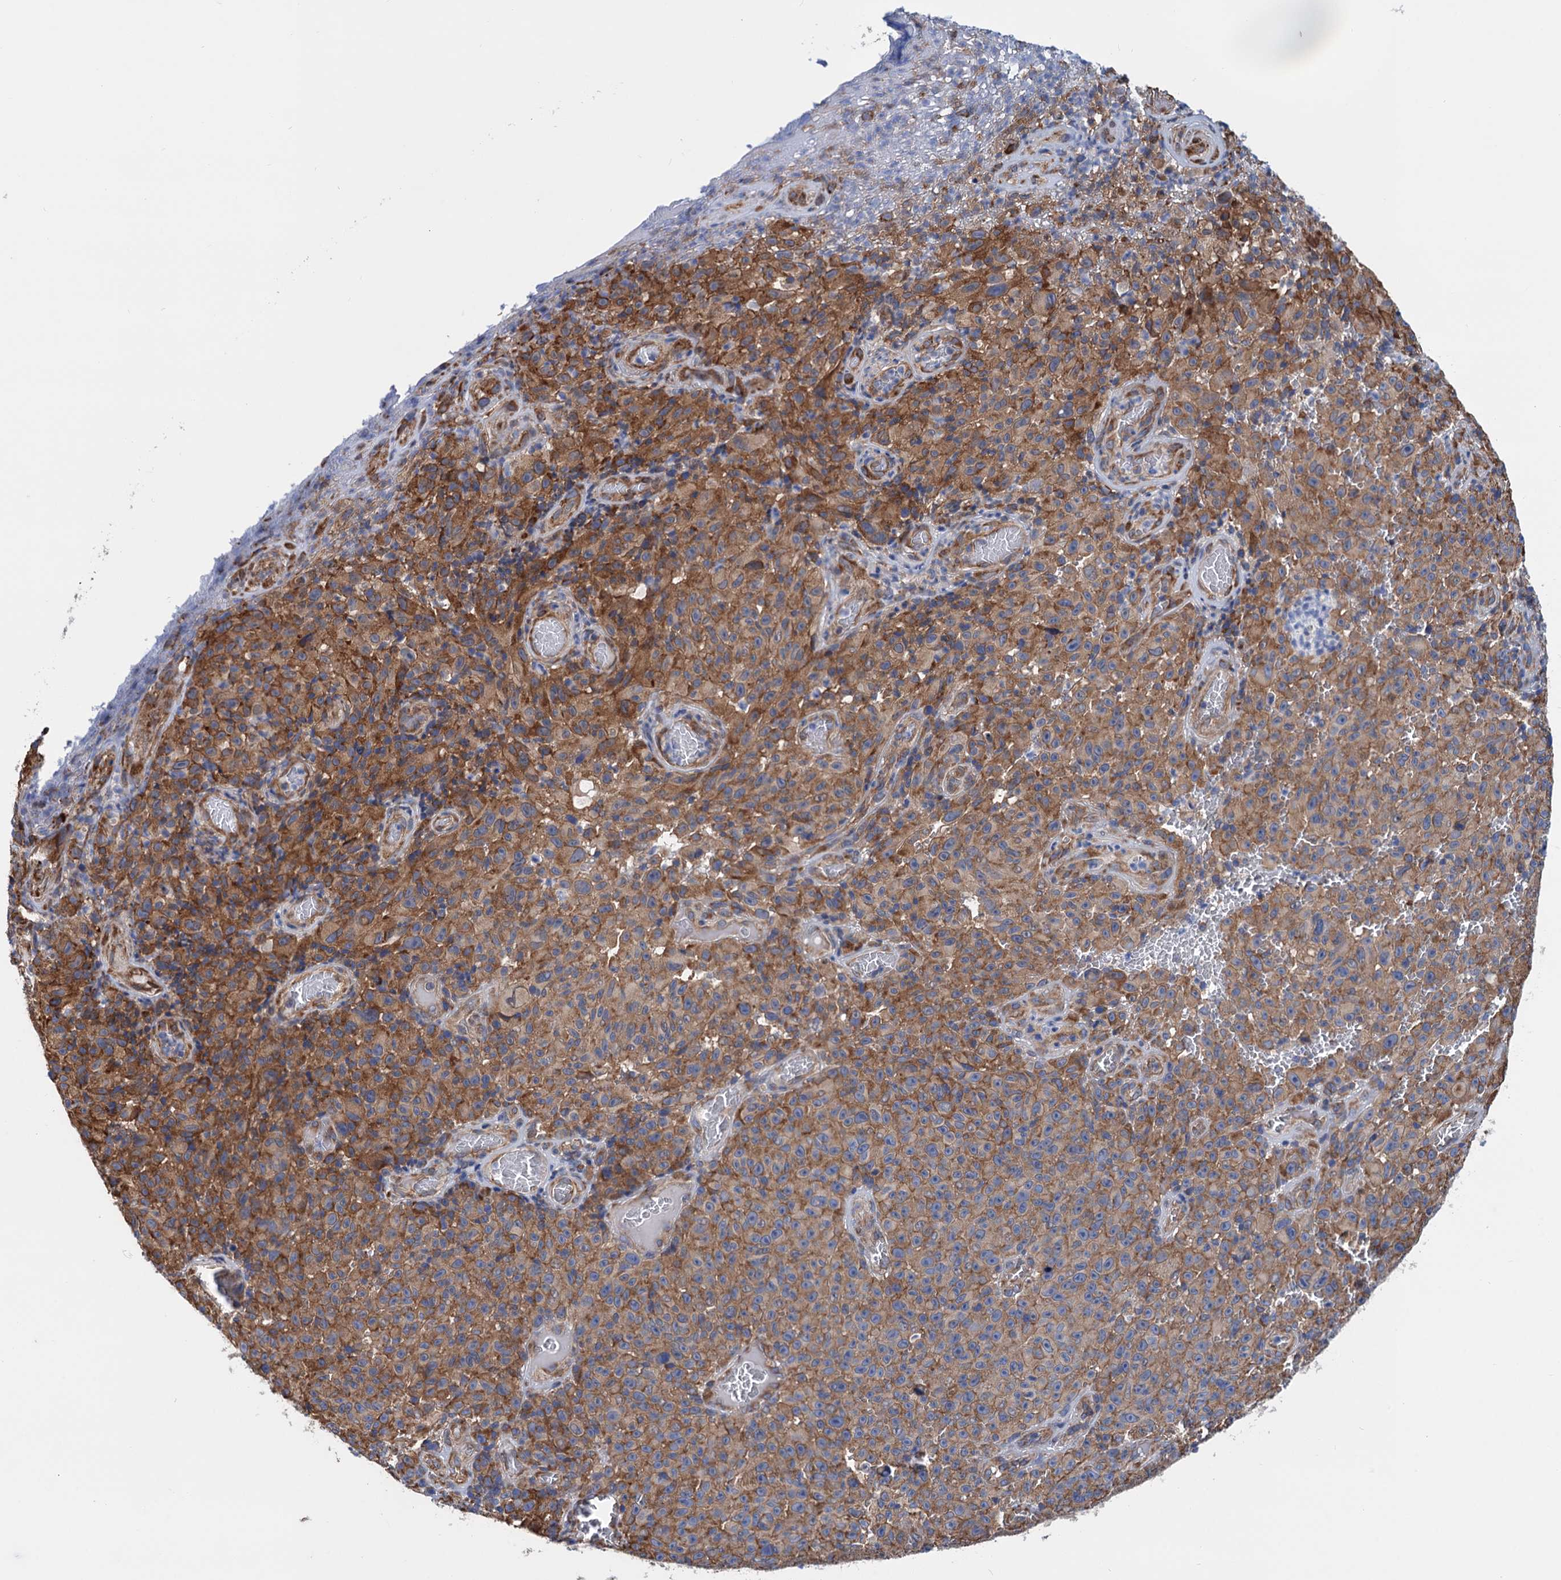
{"staining": {"intensity": "moderate", "quantity": ">75%", "location": "cytoplasmic/membranous"}, "tissue": "melanoma", "cell_type": "Tumor cells", "image_type": "cancer", "snomed": [{"axis": "morphology", "description": "Malignant melanoma, NOS"}, {"axis": "topography", "description": "Skin"}], "caption": "Malignant melanoma stained for a protein (brown) displays moderate cytoplasmic/membranous positive staining in about >75% of tumor cells.", "gene": "SLC12A7", "patient": {"sex": "female", "age": 82}}